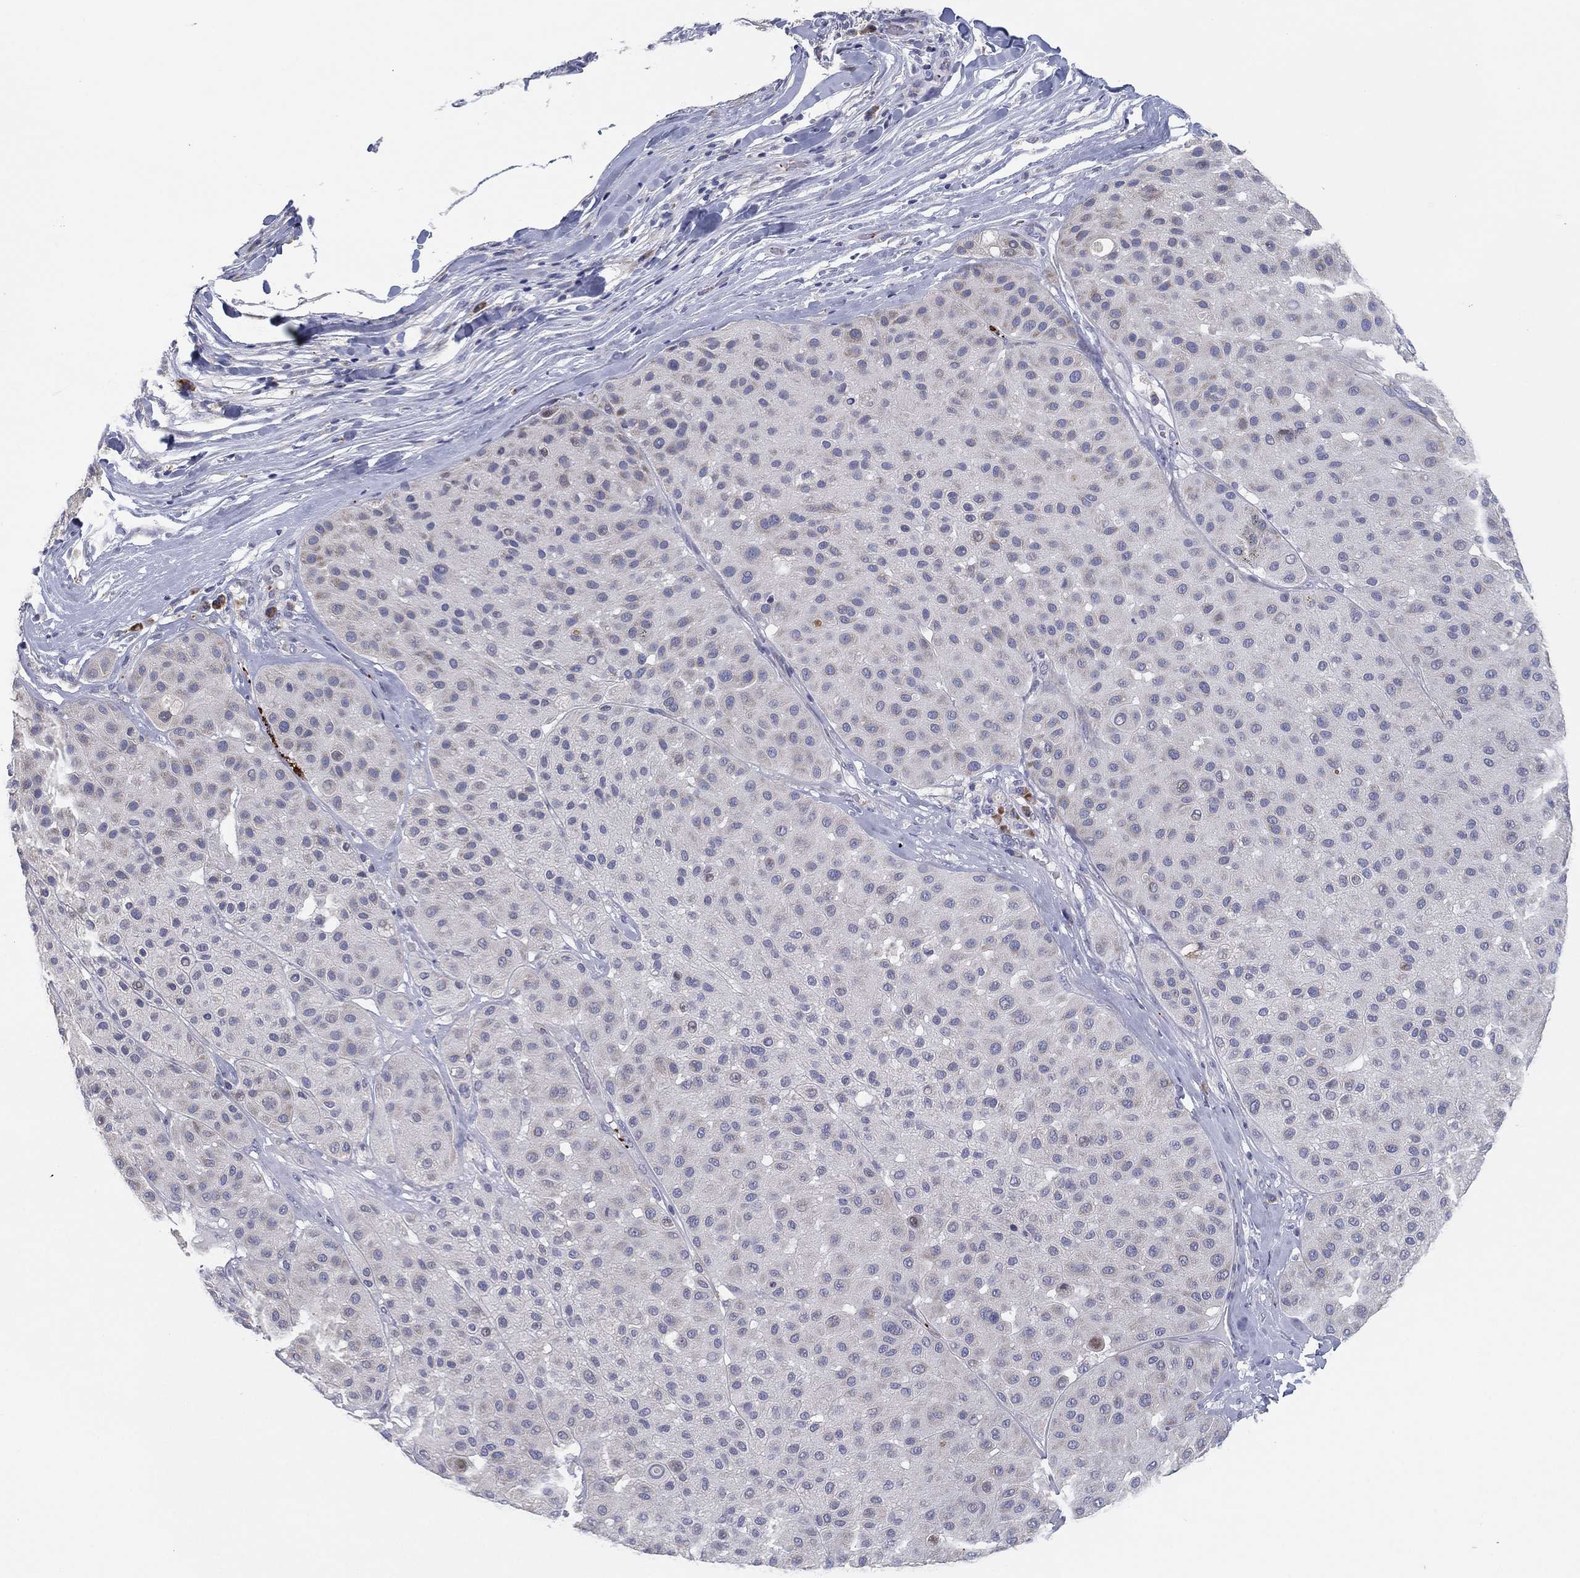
{"staining": {"intensity": "negative", "quantity": "none", "location": "none"}, "tissue": "melanoma", "cell_type": "Tumor cells", "image_type": "cancer", "snomed": [{"axis": "morphology", "description": "Malignant melanoma, Metastatic site"}, {"axis": "topography", "description": "Smooth muscle"}], "caption": "Tumor cells are negative for protein expression in human melanoma.", "gene": "TMEM40", "patient": {"sex": "male", "age": 41}}